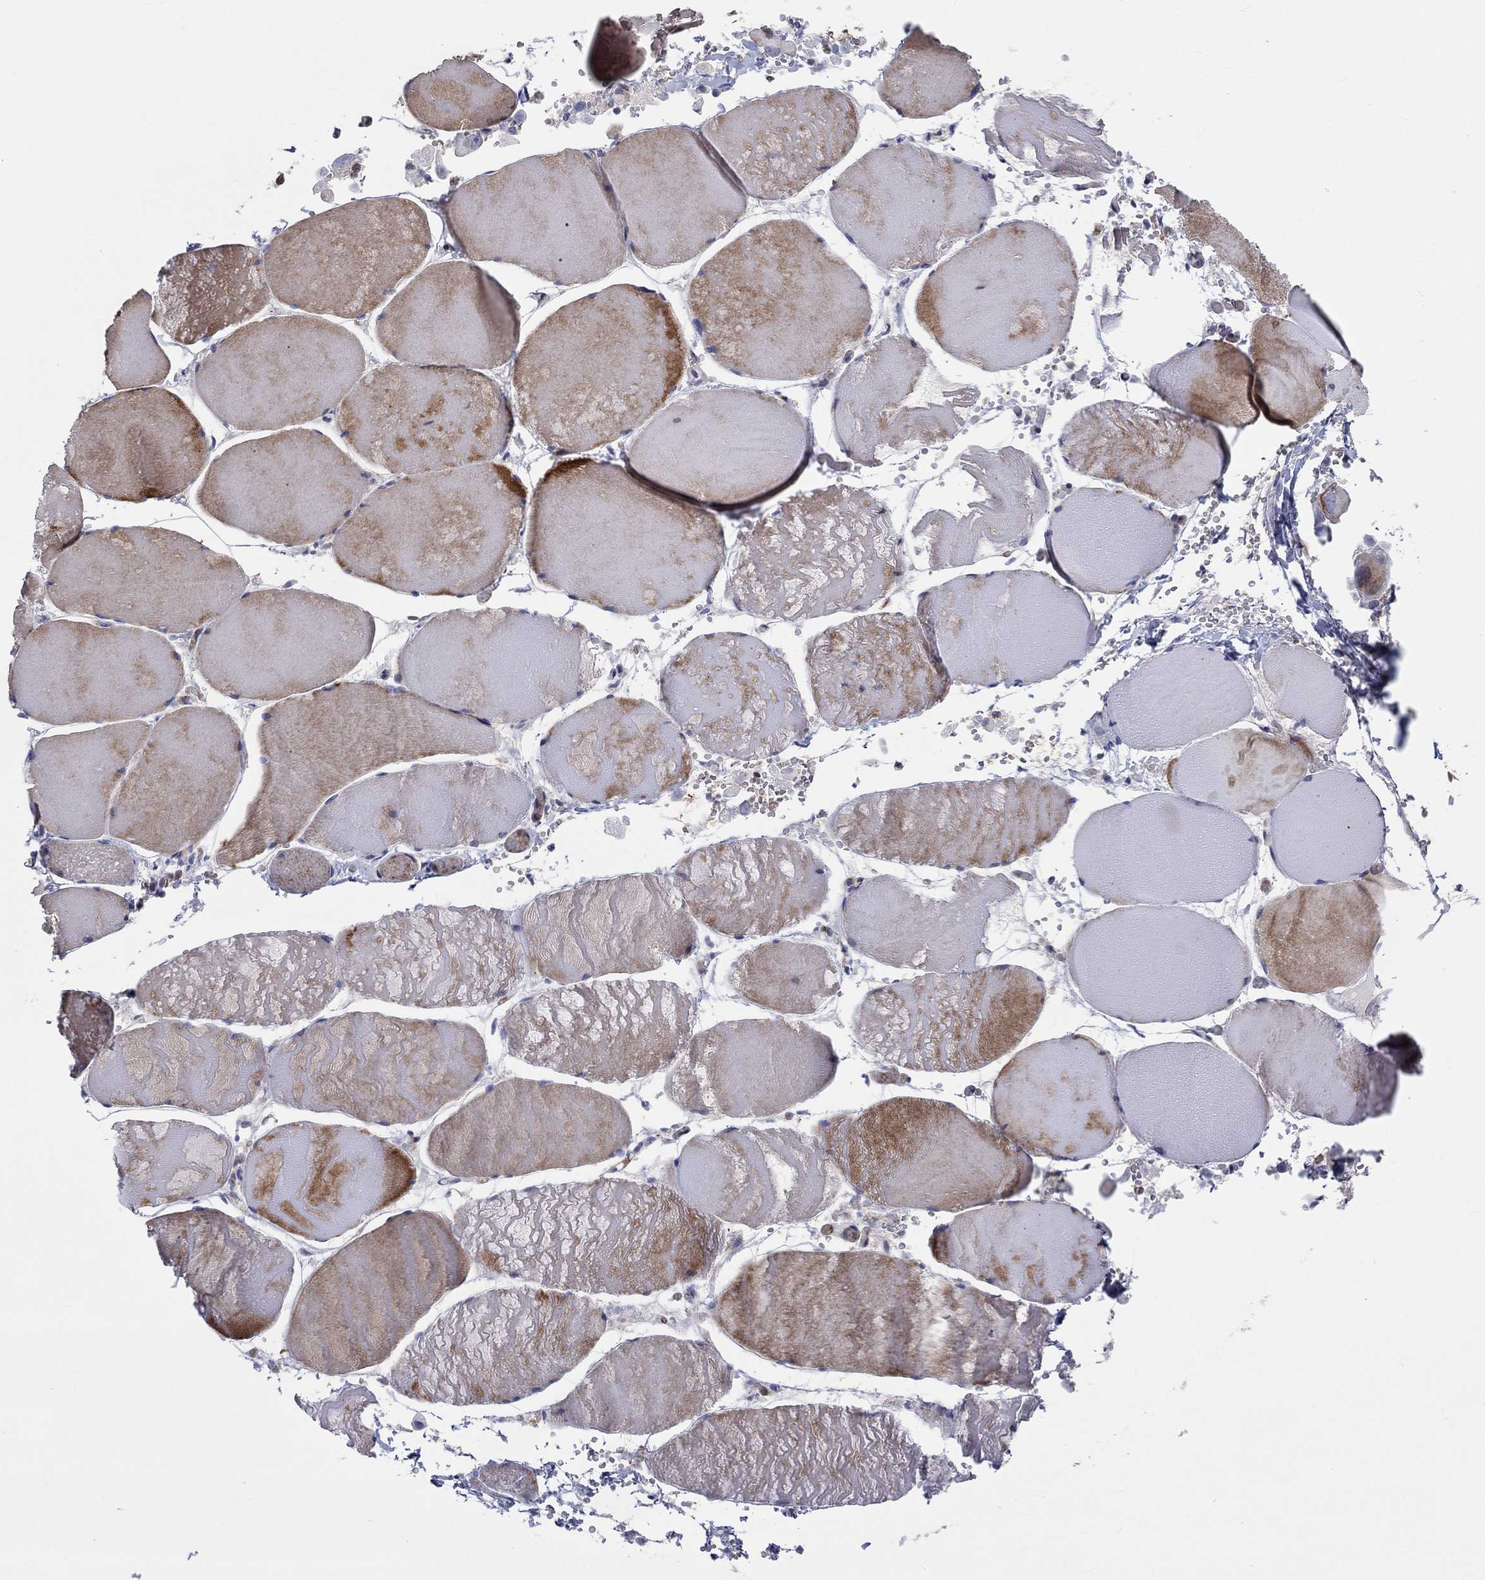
{"staining": {"intensity": "moderate", "quantity": "<25%", "location": "cytoplasmic/membranous"}, "tissue": "skeletal muscle", "cell_type": "Myocytes", "image_type": "normal", "snomed": [{"axis": "morphology", "description": "Normal tissue, NOS"}, {"axis": "morphology", "description": "Malignant melanoma, Metastatic site"}, {"axis": "topography", "description": "Skeletal muscle"}], "caption": "Skeletal muscle stained with DAB (3,3'-diaminobenzidine) immunohistochemistry displays low levels of moderate cytoplasmic/membranous positivity in approximately <25% of myocytes.", "gene": "ARHGAP36", "patient": {"sex": "male", "age": 50}}